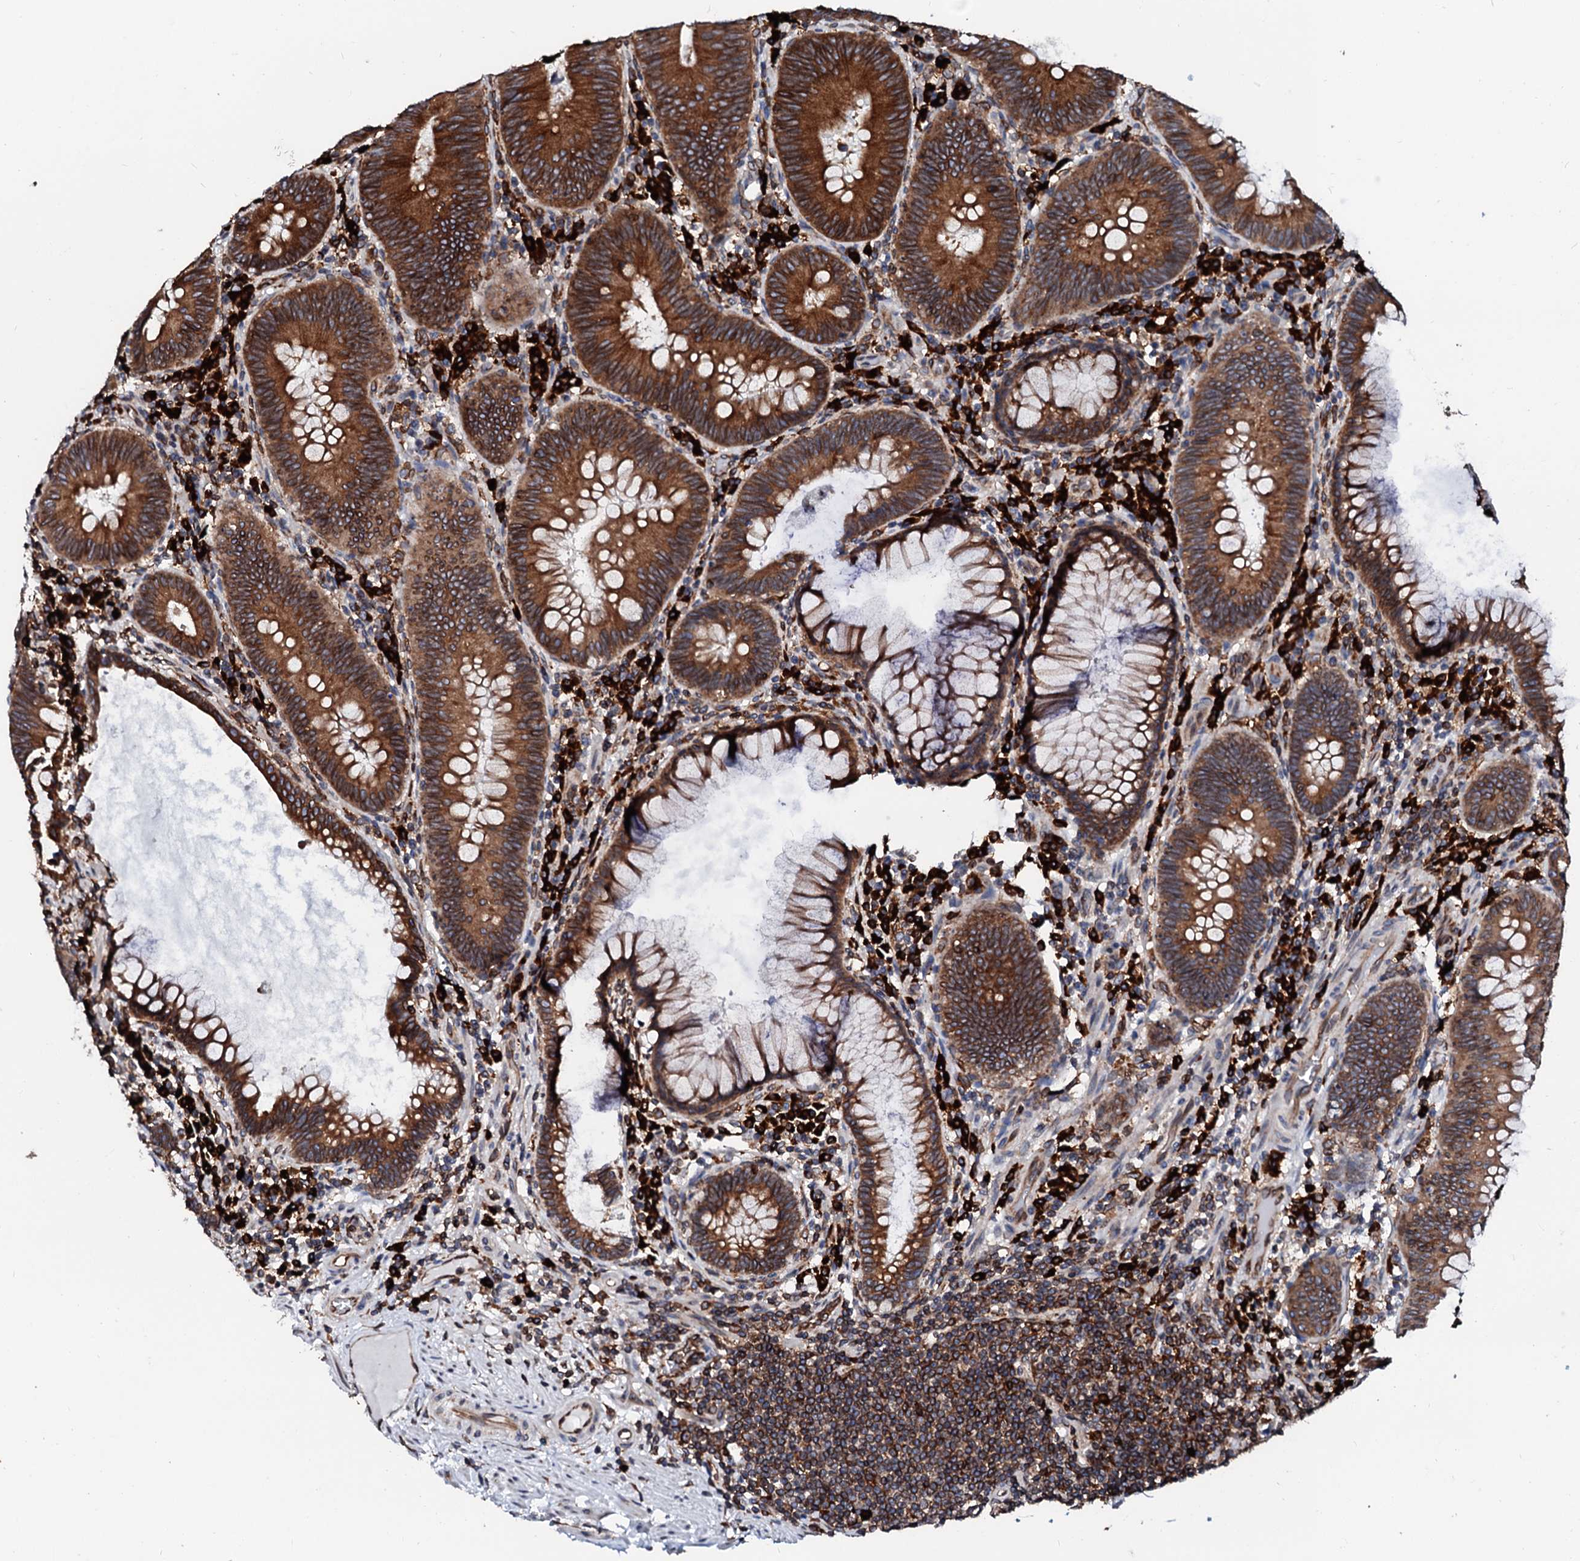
{"staining": {"intensity": "strong", "quantity": ">75%", "location": "cytoplasmic/membranous"}, "tissue": "colorectal cancer", "cell_type": "Tumor cells", "image_type": "cancer", "snomed": [{"axis": "morphology", "description": "Adenocarcinoma, NOS"}, {"axis": "topography", "description": "Rectum"}], "caption": "A high amount of strong cytoplasmic/membranous staining is identified in approximately >75% of tumor cells in adenocarcinoma (colorectal) tissue. (DAB (3,3'-diaminobenzidine) = brown stain, brightfield microscopy at high magnification).", "gene": "DERL1", "patient": {"sex": "female", "age": 75}}